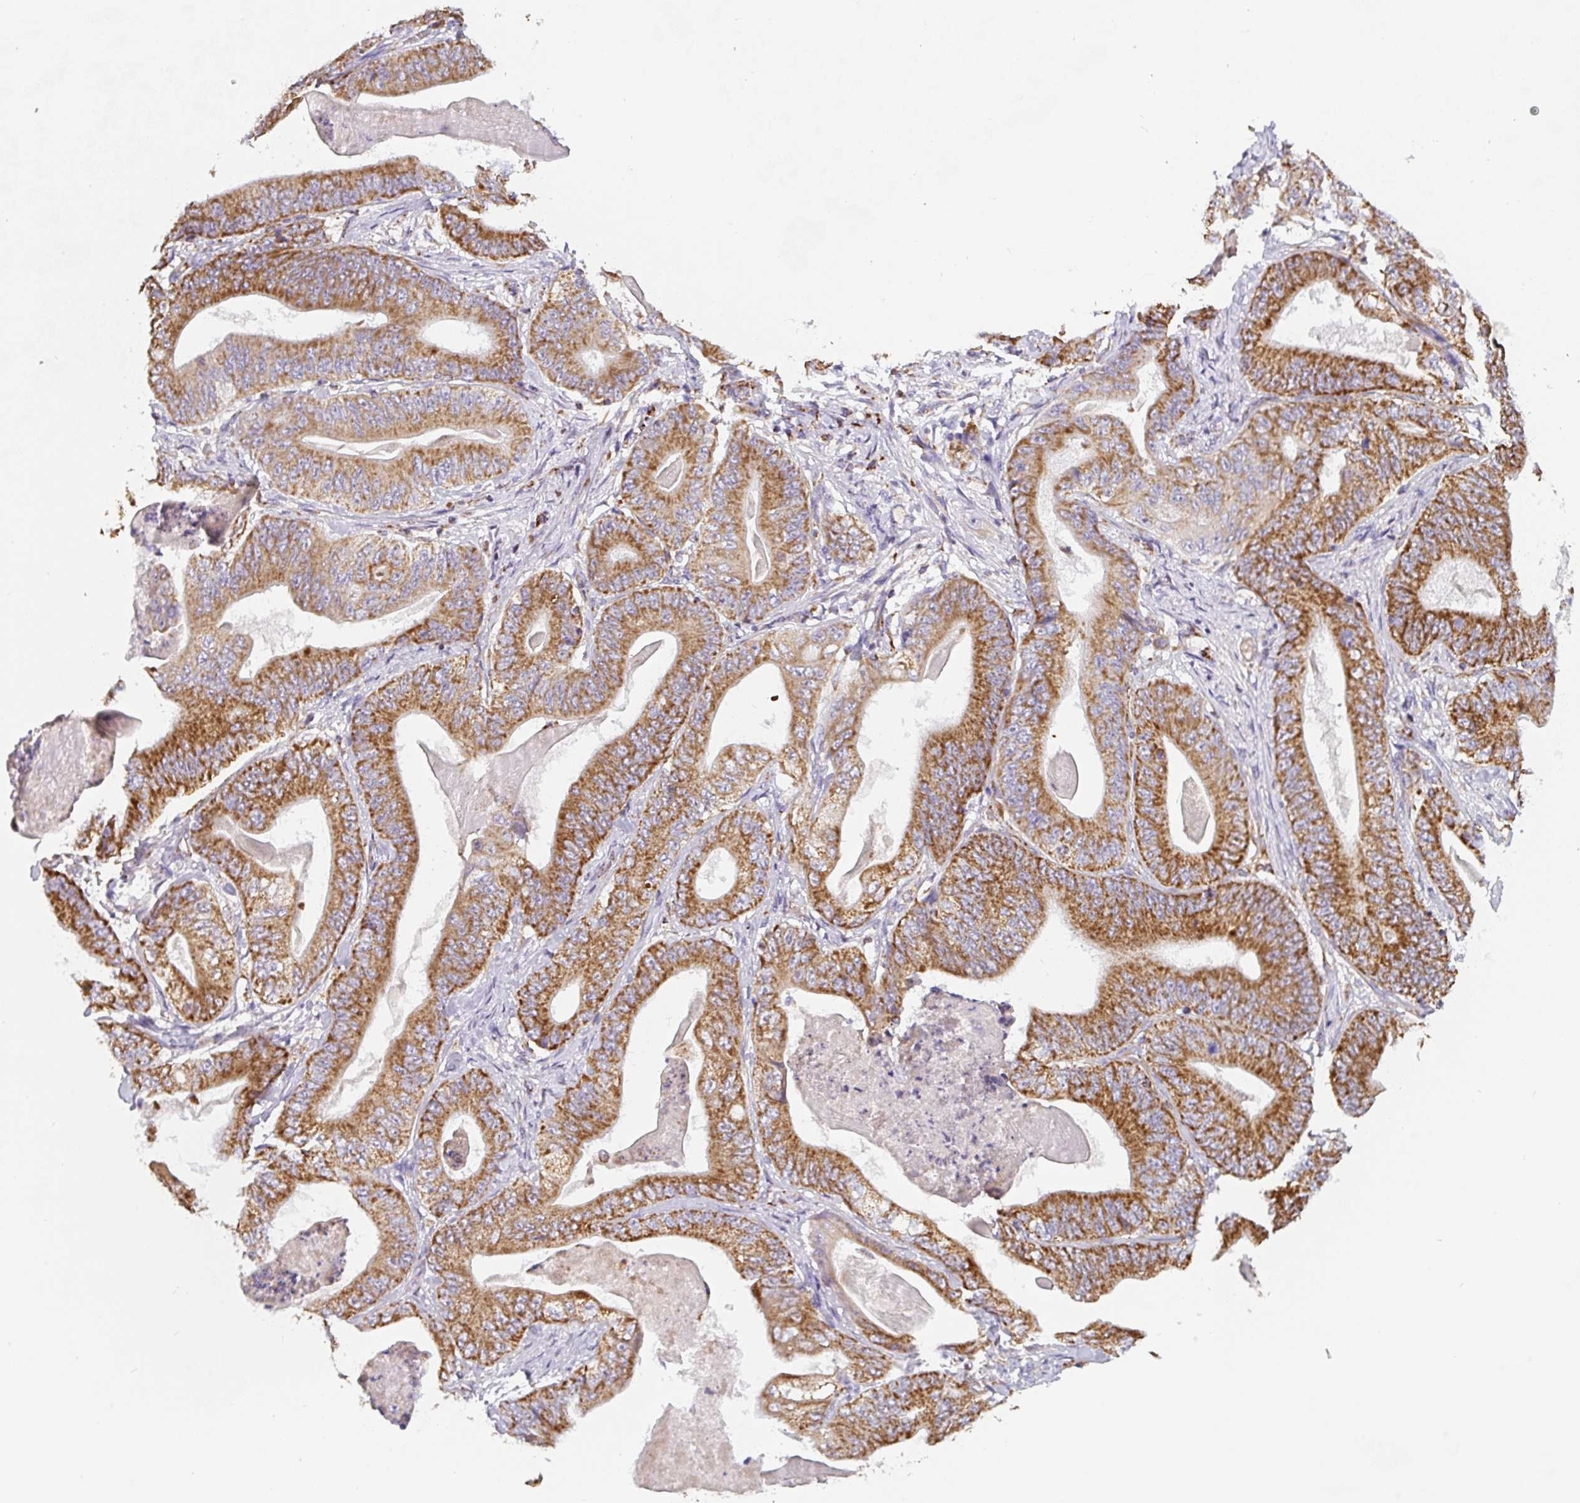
{"staining": {"intensity": "strong", "quantity": ">75%", "location": "cytoplasmic/membranous"}, "tissue": "stomach cancer", "cell_type": "Tumor cells", "image_type": "cancer", "snomed": [{"axis": "morphology", "description": "Adenocarcinoma, NOS"}, {"axis": "topography", "description": "Stomach"}], "caption": "Protein staining shows strong cytoplasmic/membranous positivity in approximately >75% of tumor cells in stomach cancer (adenocarcinoma). (DAB IHC with brightfield microscopy, high magnification).", "gene": "MT-CO2", "patient": {"sex": "female", "age": 73}}